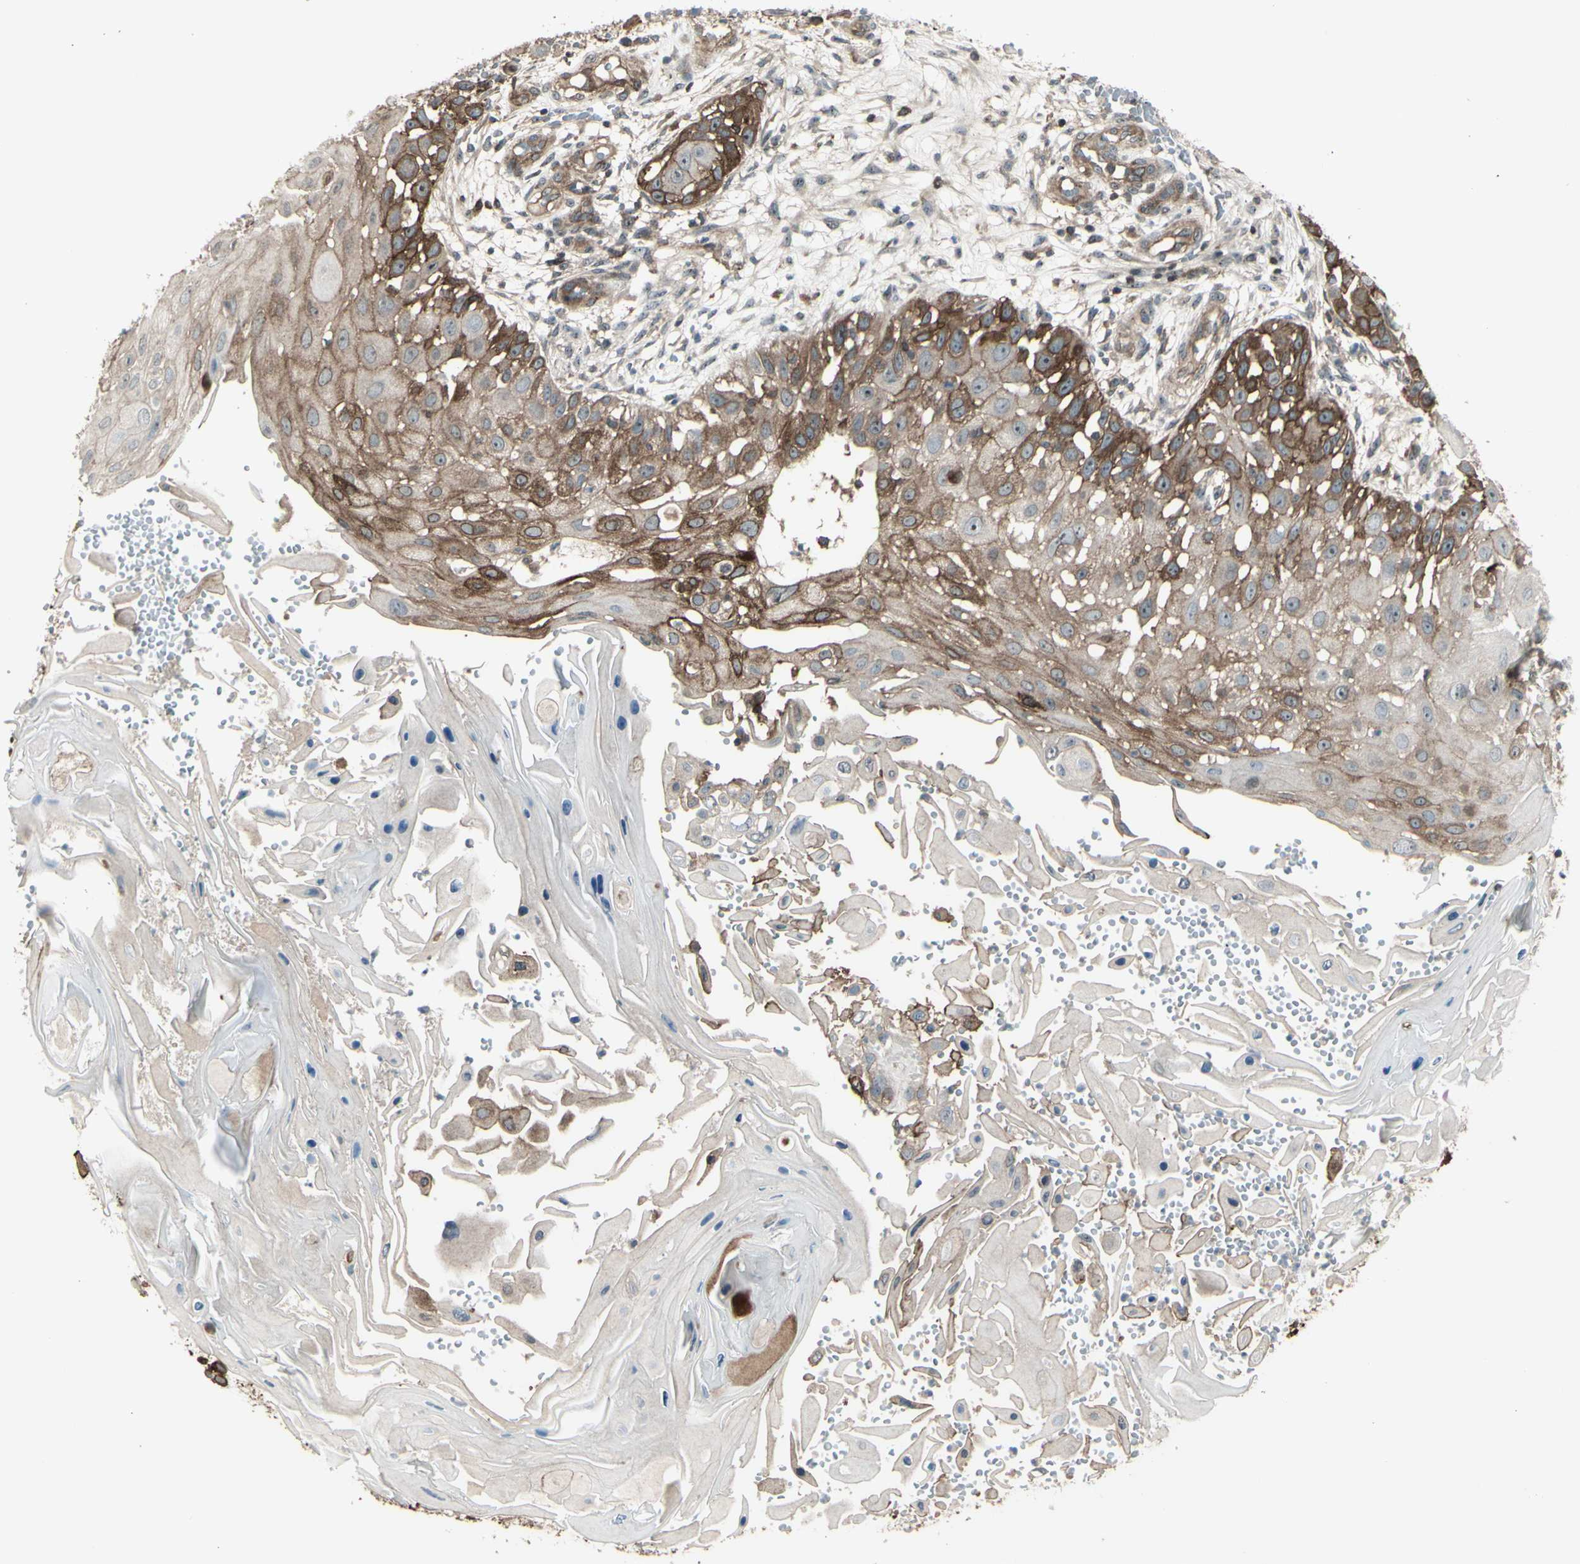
{"staining": {"intensity": "strong", "quantity": ">75%", "location": "cytoplasmic/membranous"}, "tissue": "skin cancer", "cell_type": "Tumor cells", "image_type": "cancer", "snomed": [{"axis": "morphology", "description": "Squamous cell carcinoma, NOS"}, {"axis": "topography", "description": "Skin"}], "caption": "Protein staining of skin squamous cell carcinoma tissue displays strong cytoplasmic/membranous positivity in approximately >75% of tumor cells.", "gene": "FXYD5", "patient": {"sex": "female", "age": 44}}